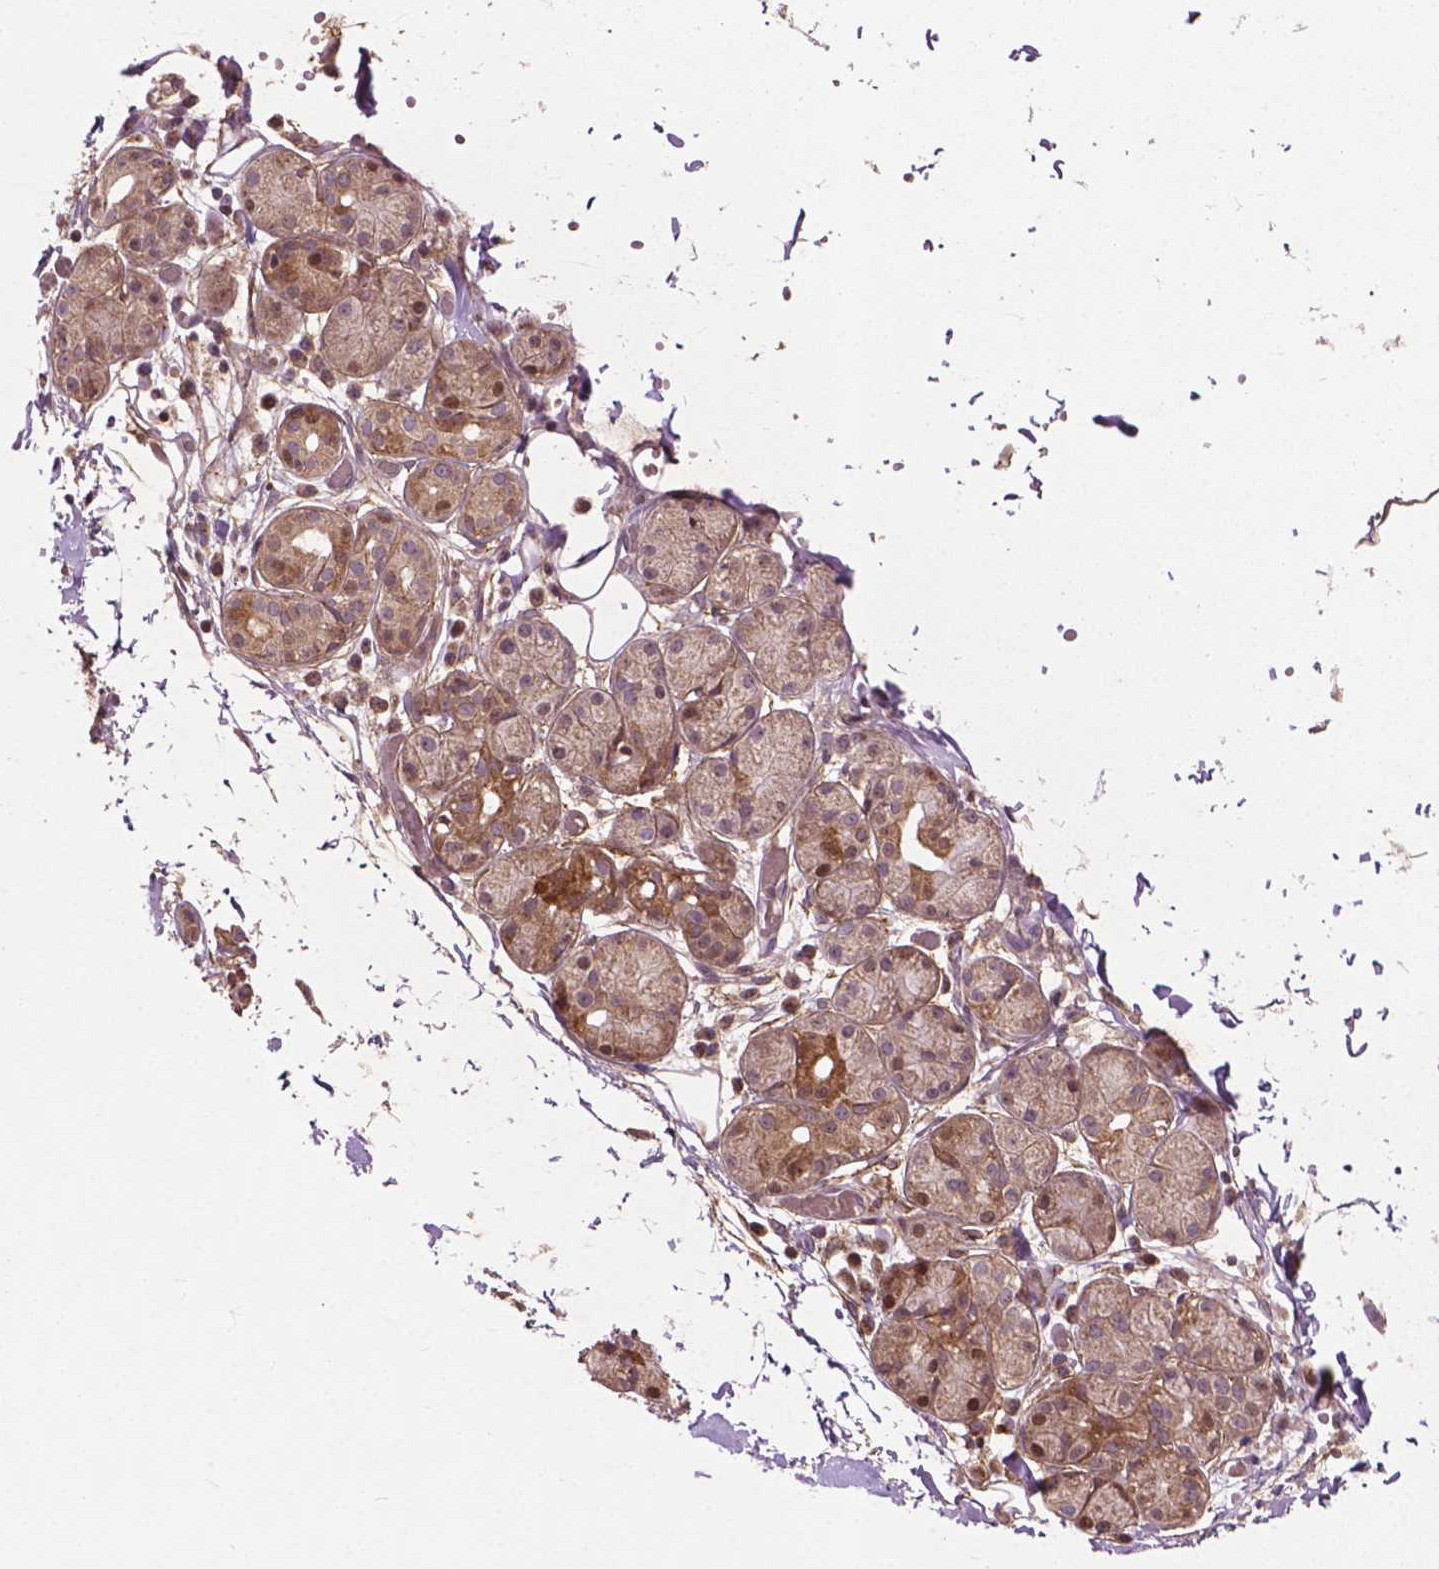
{"staining": {"intensity": "moderate", "quantity": "25%-75%", "location": "cytoplasmic/membranous,nuclear"}, "tissue": "salivary gland", "cell_type": "Glandular cells", "image_type": "normal", "snomed": [{"axis": "morphology", "description": "Normal tissue, NOS"}, {"axis": "topography", "description": "Salivary gland"}, {"axis": "topography", "description": "Peripheral nerve tissue"}], "caption": "Human salivary gland stained for a protein (brown) shows moderate cytoplasmic/membranous,nuclear positive positivity in approximately 25%-75% of glandular cells.", "gene": "B3GALNT2", "patient": {"sex": "male", "age": 71}}